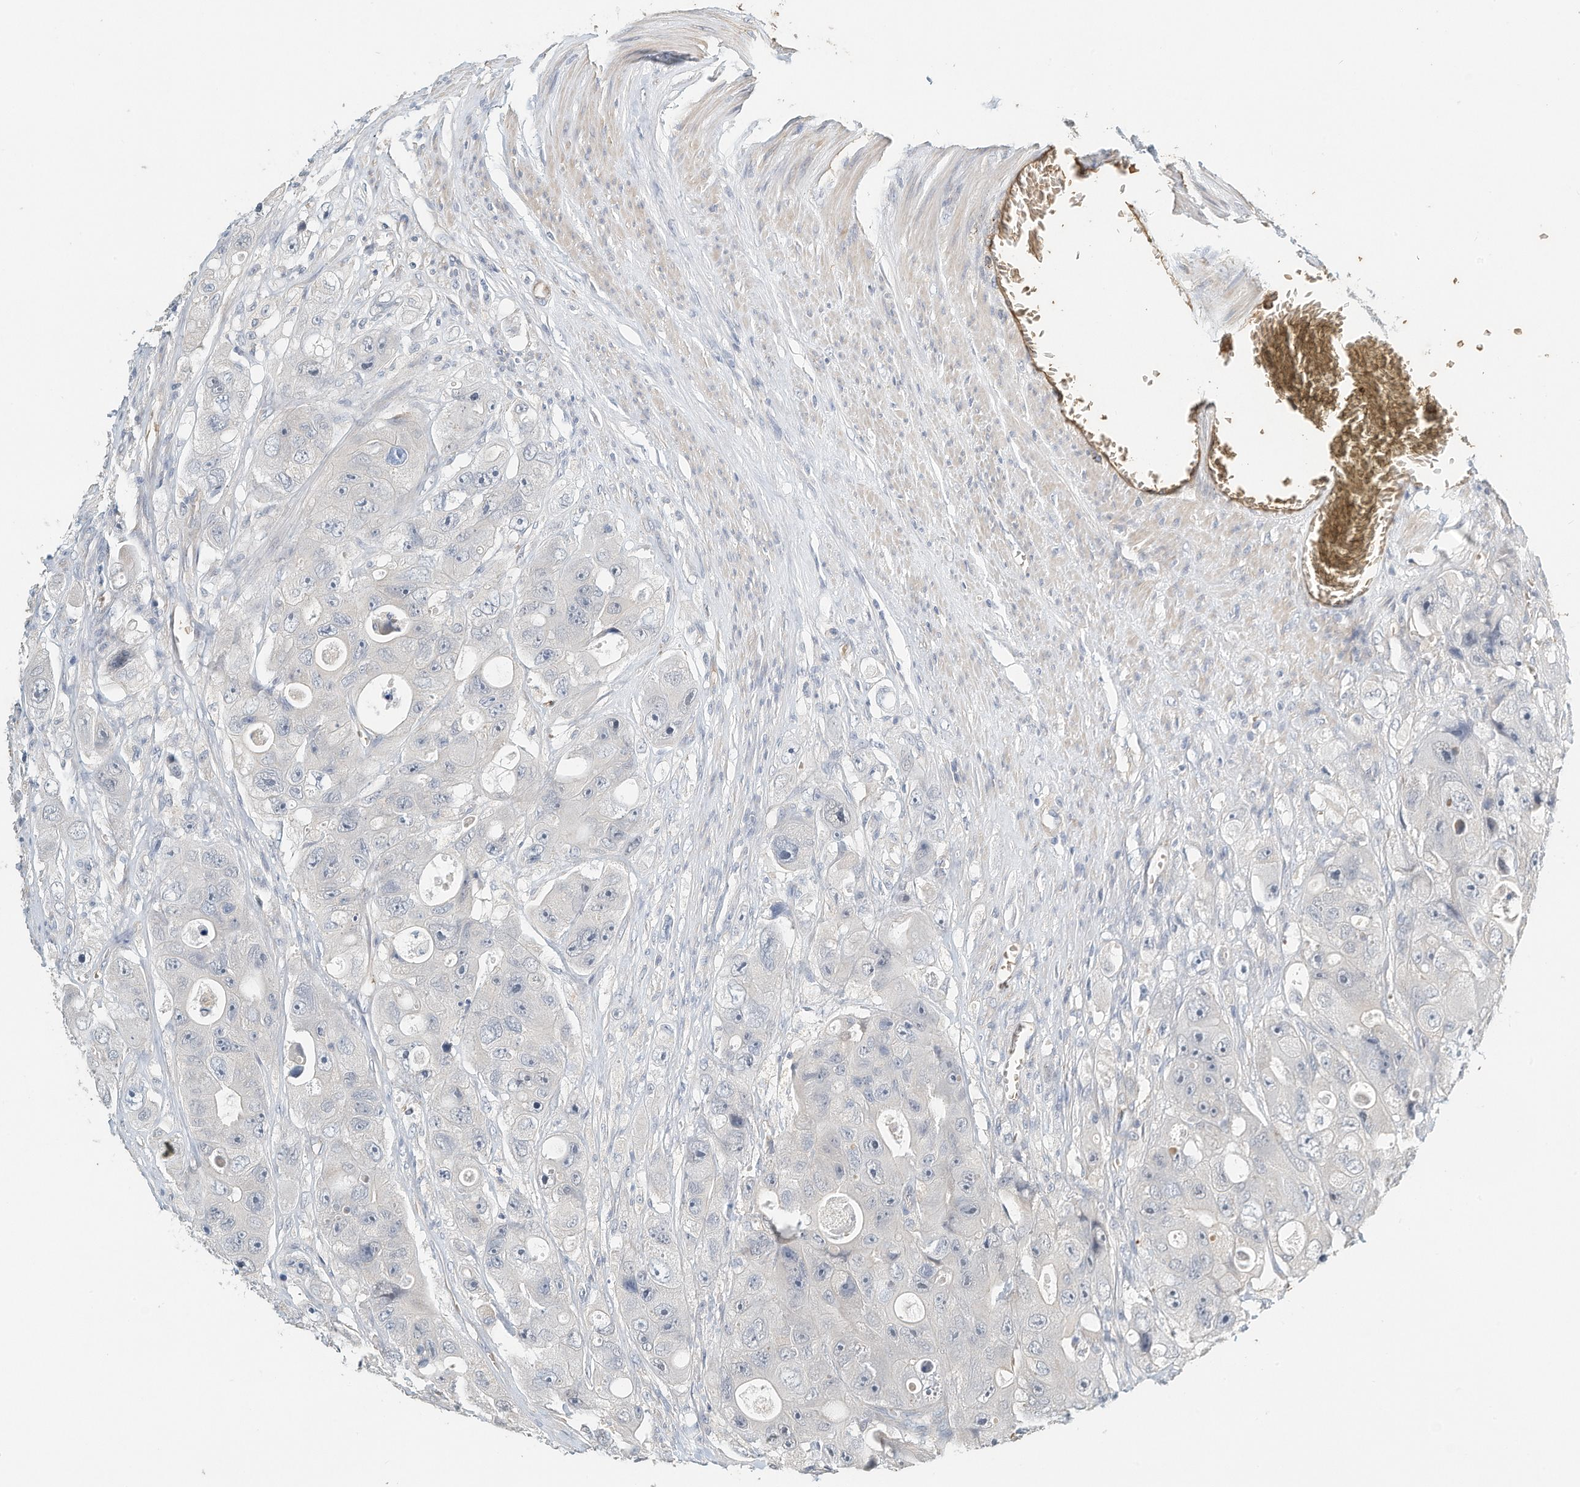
{"staining": {"intensity": "negative", "quantity": "none", "location": "none"}, "tissue": "colorectal cancer", "cell_type": "Tumor cells", "image_type": "cancer", "snomed": [{"axis": "morphology", "description": "Adenocarcinoma, NOS"}, {"axis": "topography", "description": "Colon"}], "caption": "This is an immunohistochemistry micrograph of human adenocarcinoma (colorectal). There is no positivity in tumor cells.", "gene": "RCAN3", "patient": {"sex": "female", "age": 46}}